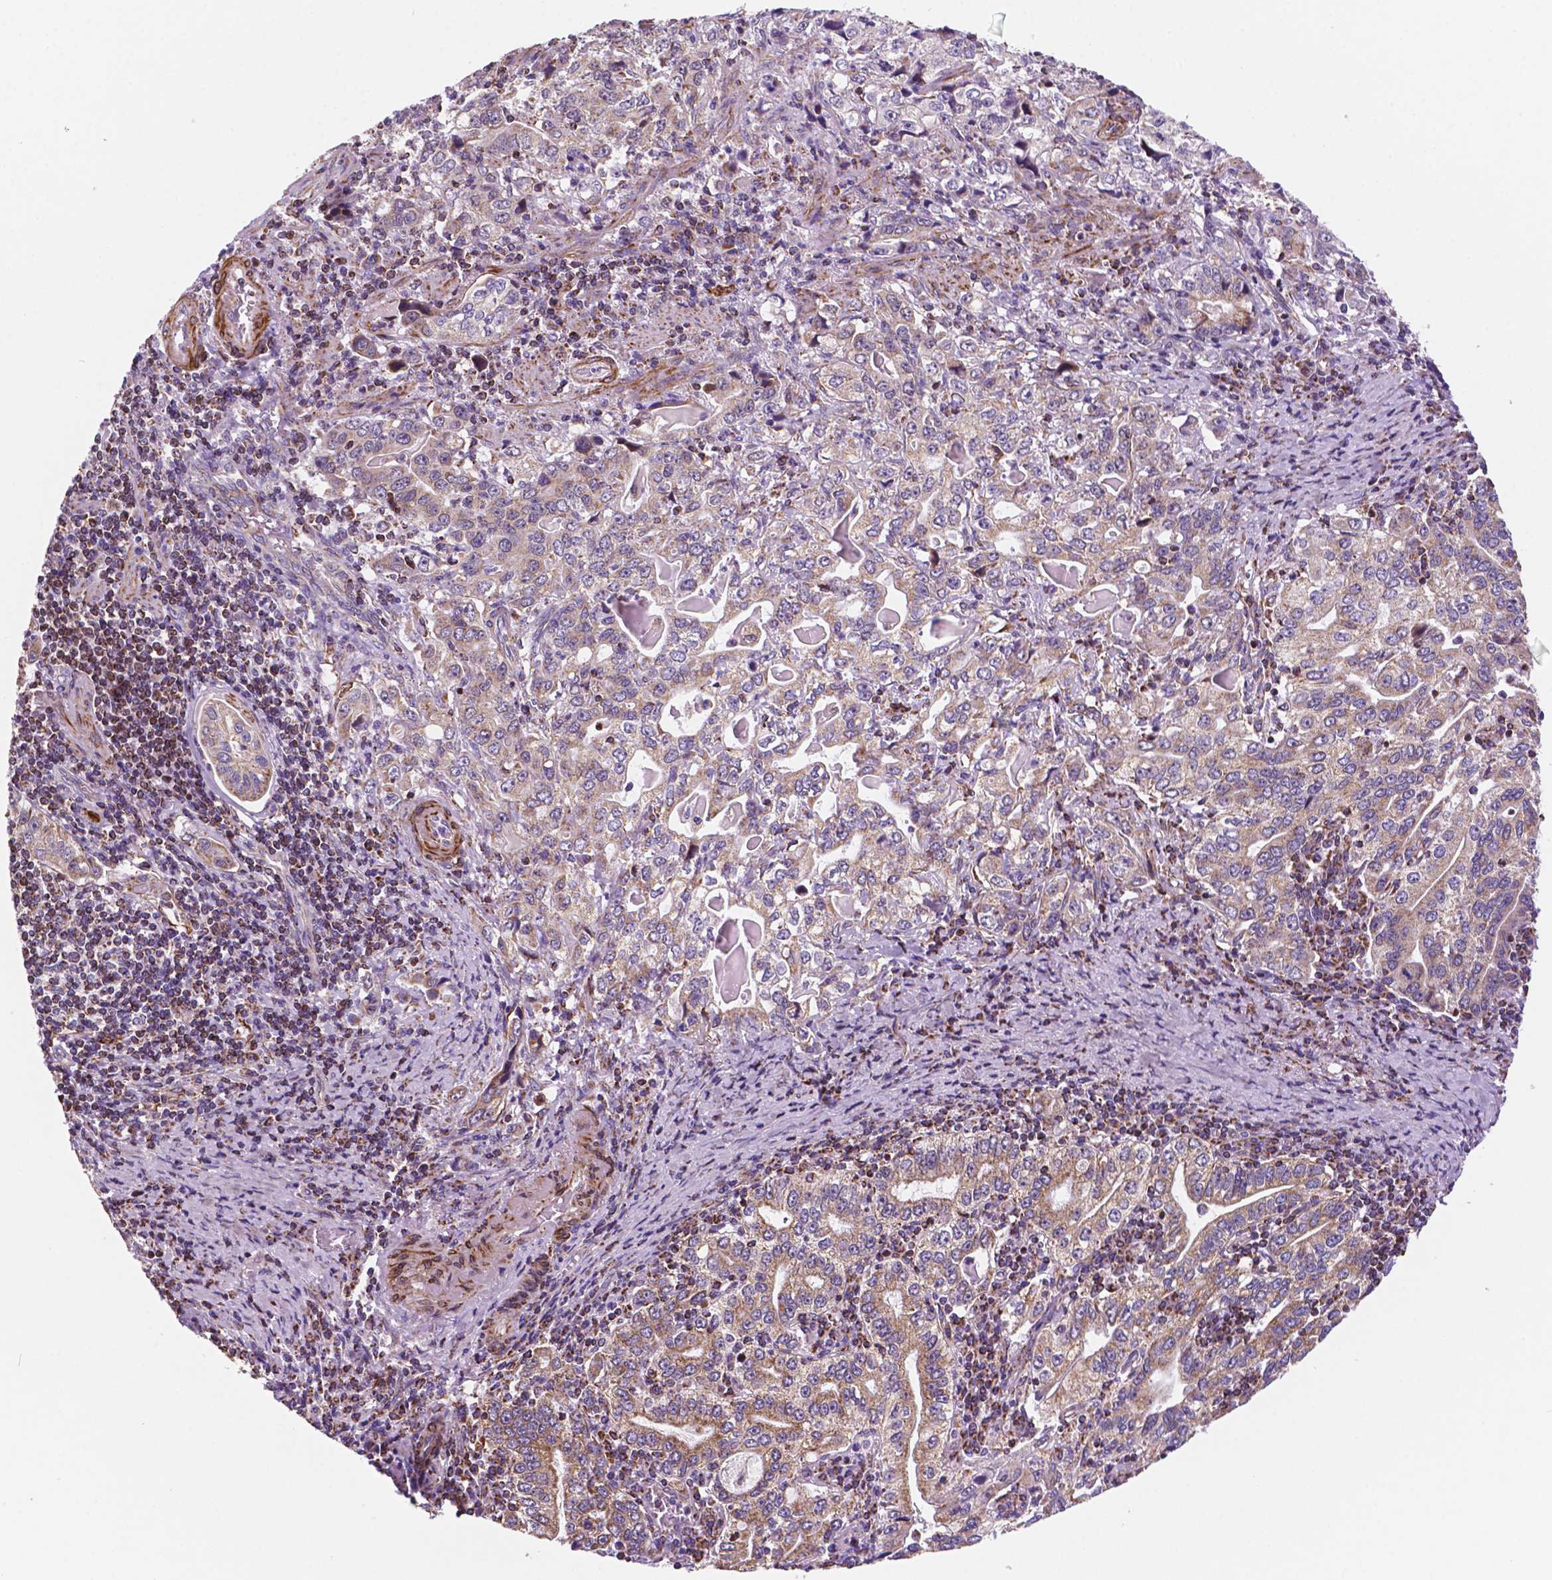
{"staining": {"intensity": "weak", "quantity": ">75%", "location": "cytoplasmic/membranous"}, "tissue": "stomach cancer", "cell_type": "Tumor cells", "image_type": "cancer", "snomed": [{"axis": "morphology", "description": "Adenocarcinoma, NOS"}, {"axis": "topography", "description": "Stomach, lower"}], "caption": "Protein expression analysis of stomach cancer reveals weak cytoplasmic/membranous expression in approximately >75% of tumor cells. The staining was performed using DAB to visualize the protein expression in brown, while the nuclei were stained in blue with hematoxylin (Magnification: 20x).", "gene": "GEMIN4", "patient": {"sex": "female", "age": 72}}